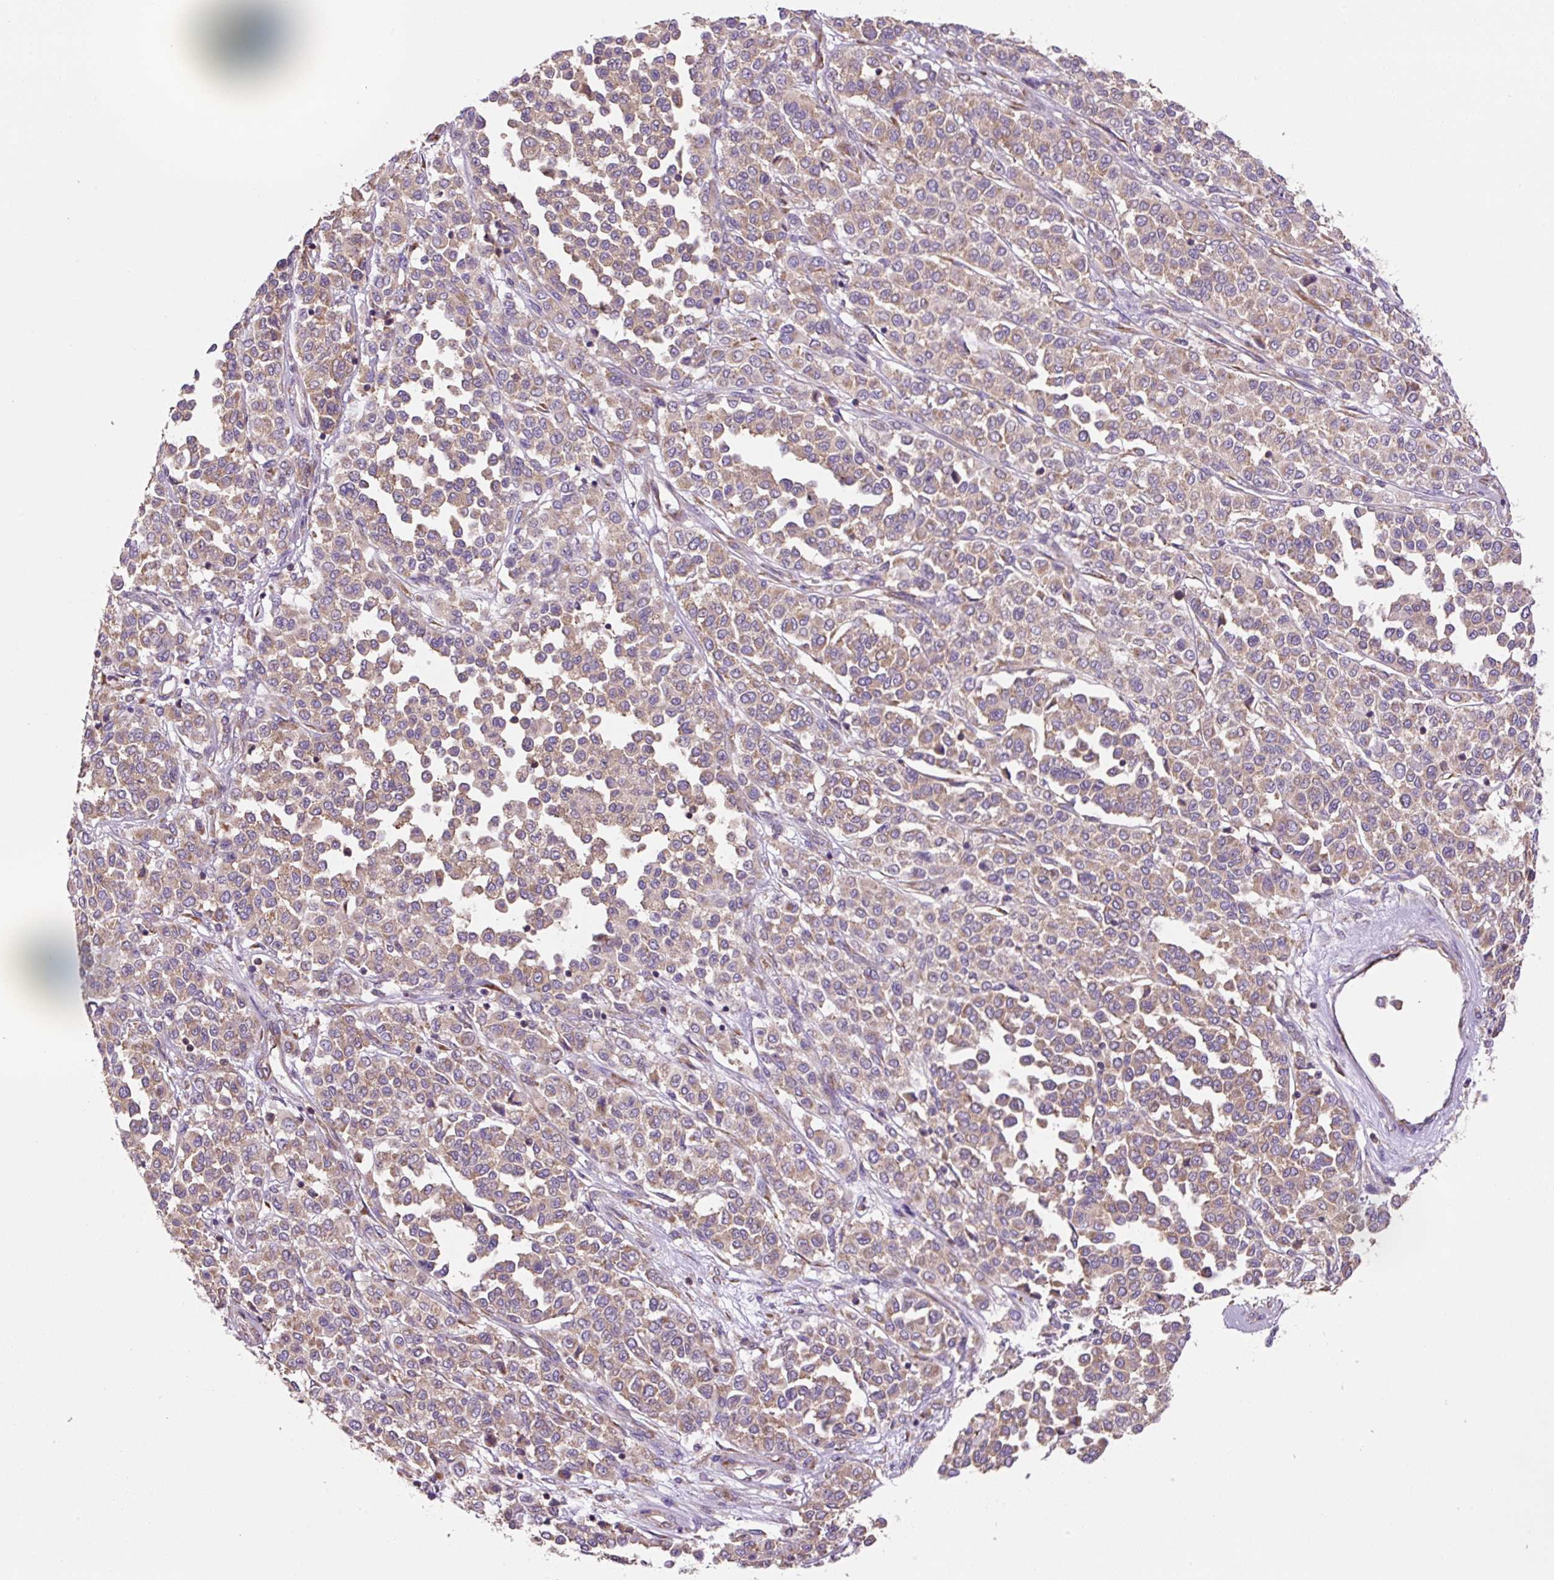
{"staining": {"intensity": "moderate", "quantity": ">75%", "location": "cytoplasmic/membranous"}, "tissue": "melanoma", "cell_type": "Tumor cells", "image_type": "cancer", "snomed": [{"axis": "morphology", "description": "Malignant melanoma, Metastatic site"}, {"axis": "topography", "description": "Pancreas"}], "caption": "Malignant melanoma (metastatic site) stained for a protein reveals moderate cytoplasmic/membranous positivity in tumor cells.", "gene": "RPS23", "patient": {"sex": "female", "age": 30}}